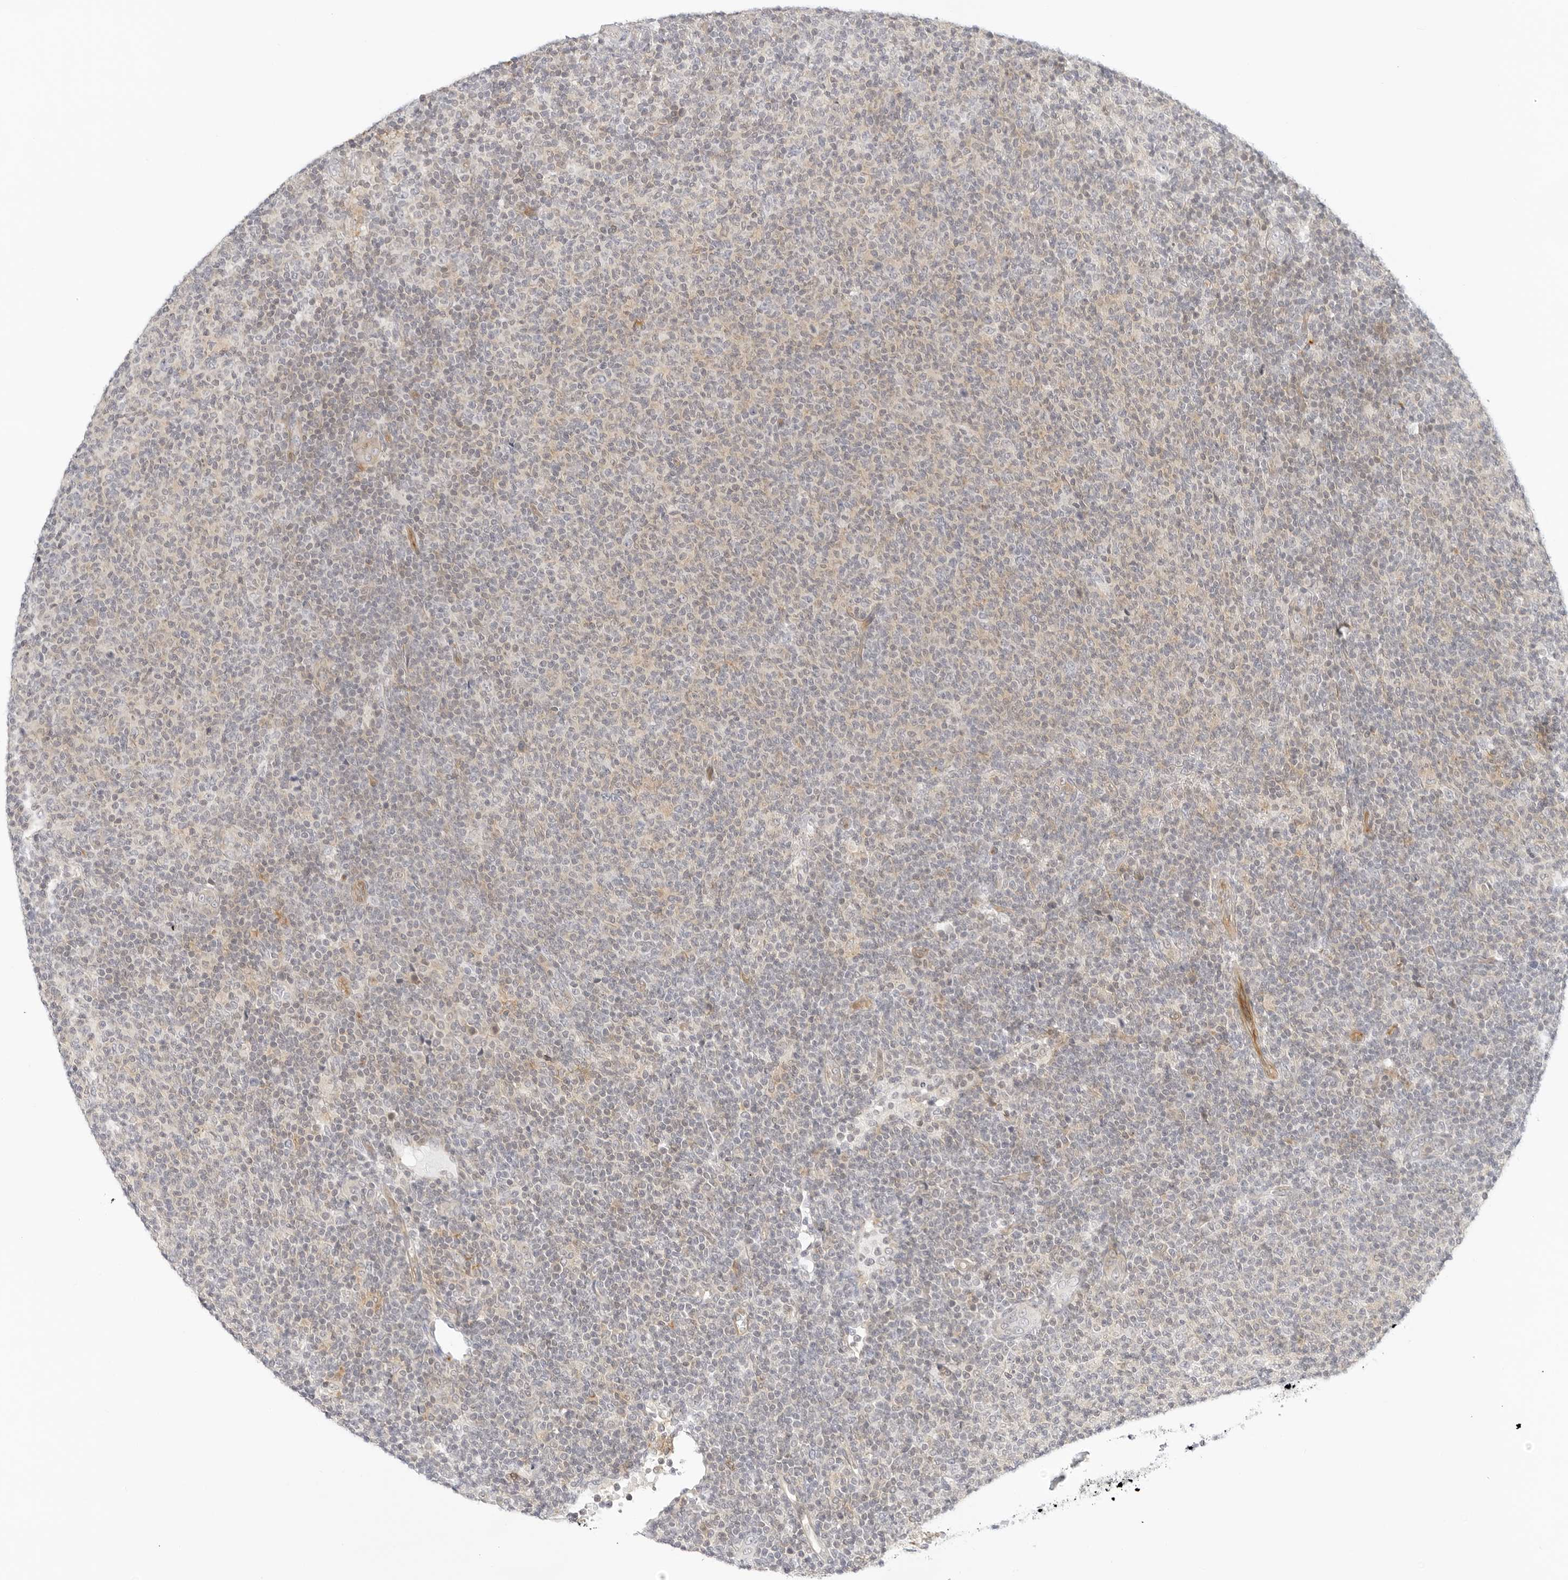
{"staining": {"intensity": "negative", "quantity": "none", "location": "none"}, "tissue": "lymphoma", "cell_type": "Tumor cells", "image_type": "cancer", "snomed": [{"axis": "morphology", "description": "Malignant lymphoma, non-Hodgkin's type, Low grade"}, {"axis": "topography", "description": "Lymph node"}], "caption": "Tumor cells show no significant positivity in malignant lymphoma, non-Hodgkin's type (low-grade).", "gene": "OSCP1", "patient": {"sex": "male", "age": 66}}